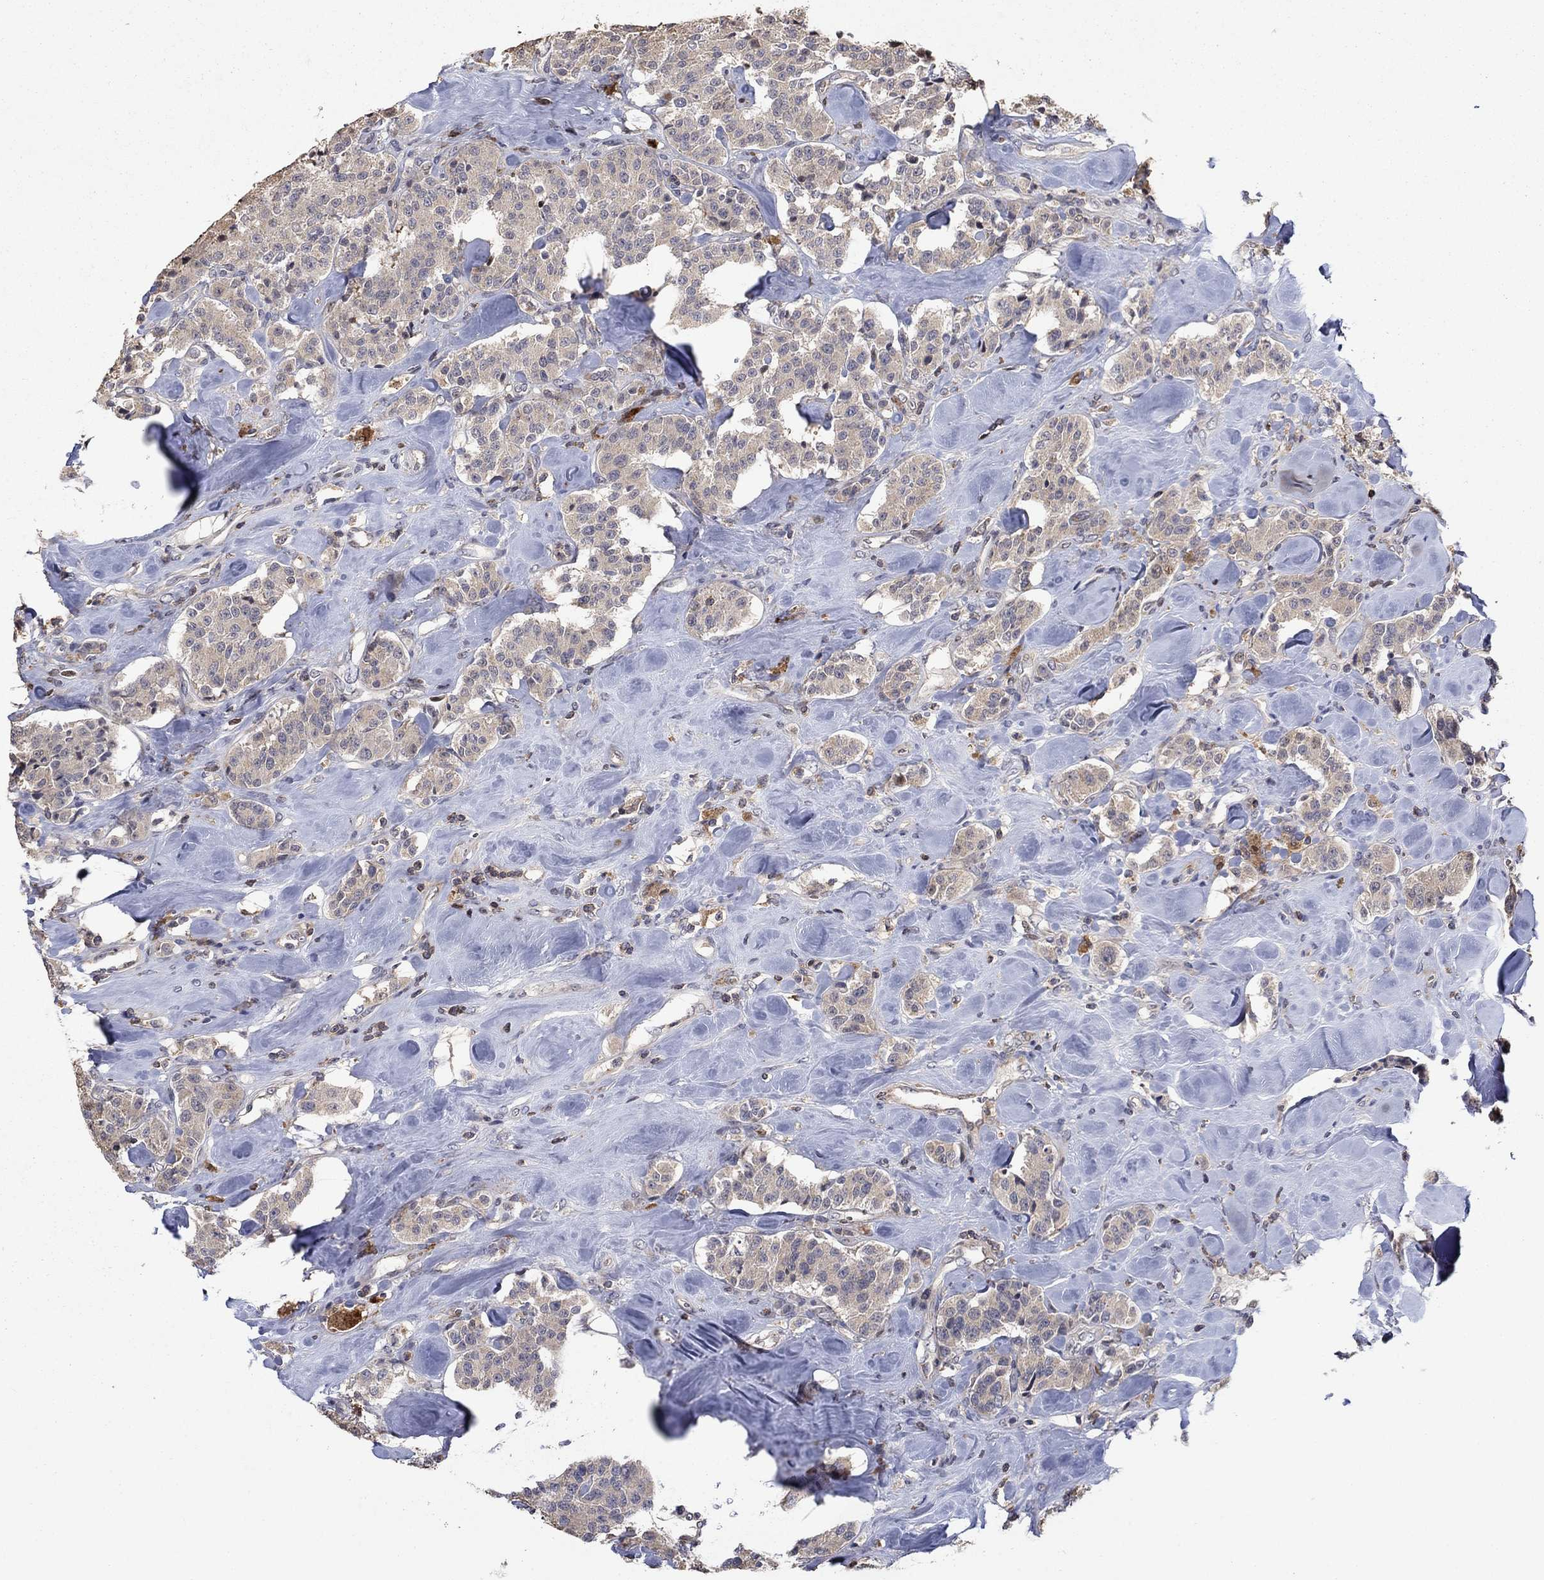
{"staining": {"intensity": "negative", "quantity": "none", "location": "none"}, "tissue": "carcinoid", "cell_type": "Tumor cells", "image_type": "cancer", "snomed": [{"axis": "morphology", "description": "Carcinoid, malignant, NOS"}, {"axis": "topography", "description": "Pancreas"}], "caption": "DAB (3,3'-diaminobenzidine) immunohistochemical staining of human malignant carcinoid shows no significant expression in tumor cells.", "gene": "LPCAT4", "patient": {"sex": "male", "age": 41}}